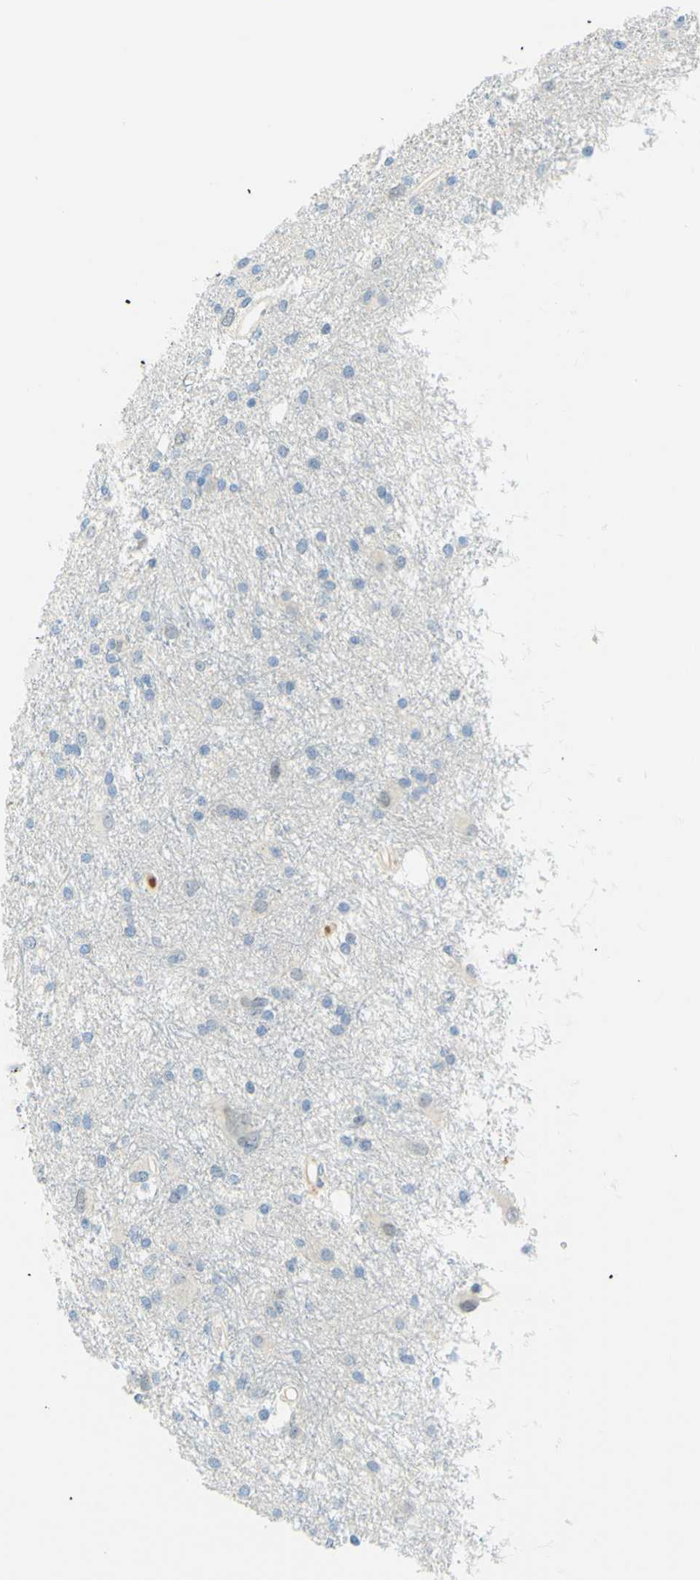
{"staining": {"intensity": "negative", "quantity": "none", "location": "none"}, "tissue": "glioma", "cell_type": "Tumor cells", "image_type": "cancer", "snomed": [{"axis": "morphology", "description": "Glioma, malignant, High grade"}, {"axis": "topography", "description": "Brain"}], "caption": "A micrograph of glioma stained for a protein demonstrates no brown staining in tumor cells.", "gene": "ENTREP2", "patient": {"sex": "female", "age": 59}}